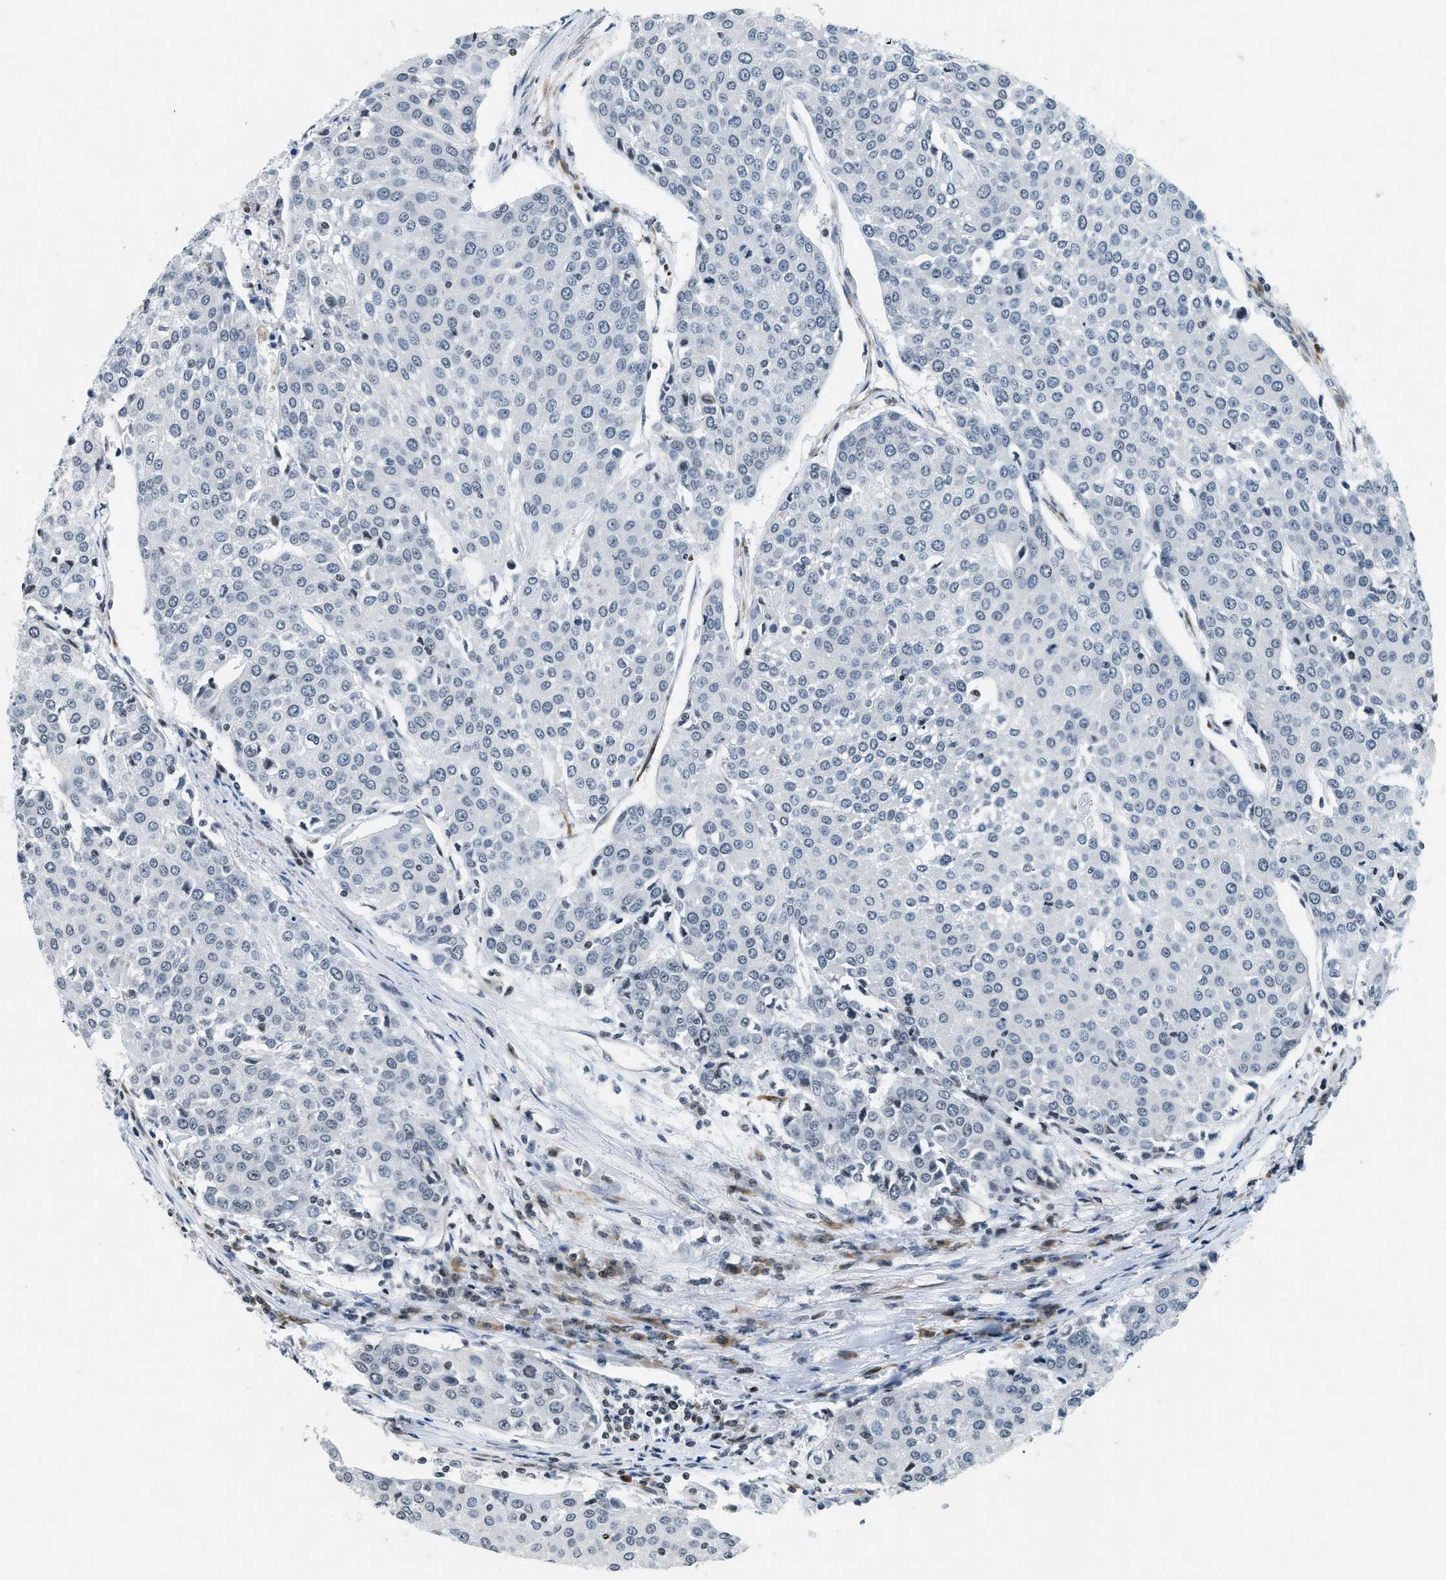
{"staining": {"intensity": "negative", "quantity": "none", "location": "none"}, "tissue": "urothelial cancer", "cell_type": "Tumor cells", "image_type": "cancer", "snomed": [{"axis": "morphology", "description": "Urothelial carcinoma, High grade"}, {"axis": "topography", "description": "Urinary bladder"}], "caption": "IHC of urothelial cancer shows no expression in tumor cells. (DAB immunohistochemistry, high magnification).", "gene": "UVRAG", "patient": {"sex": "female", "age": 85}}